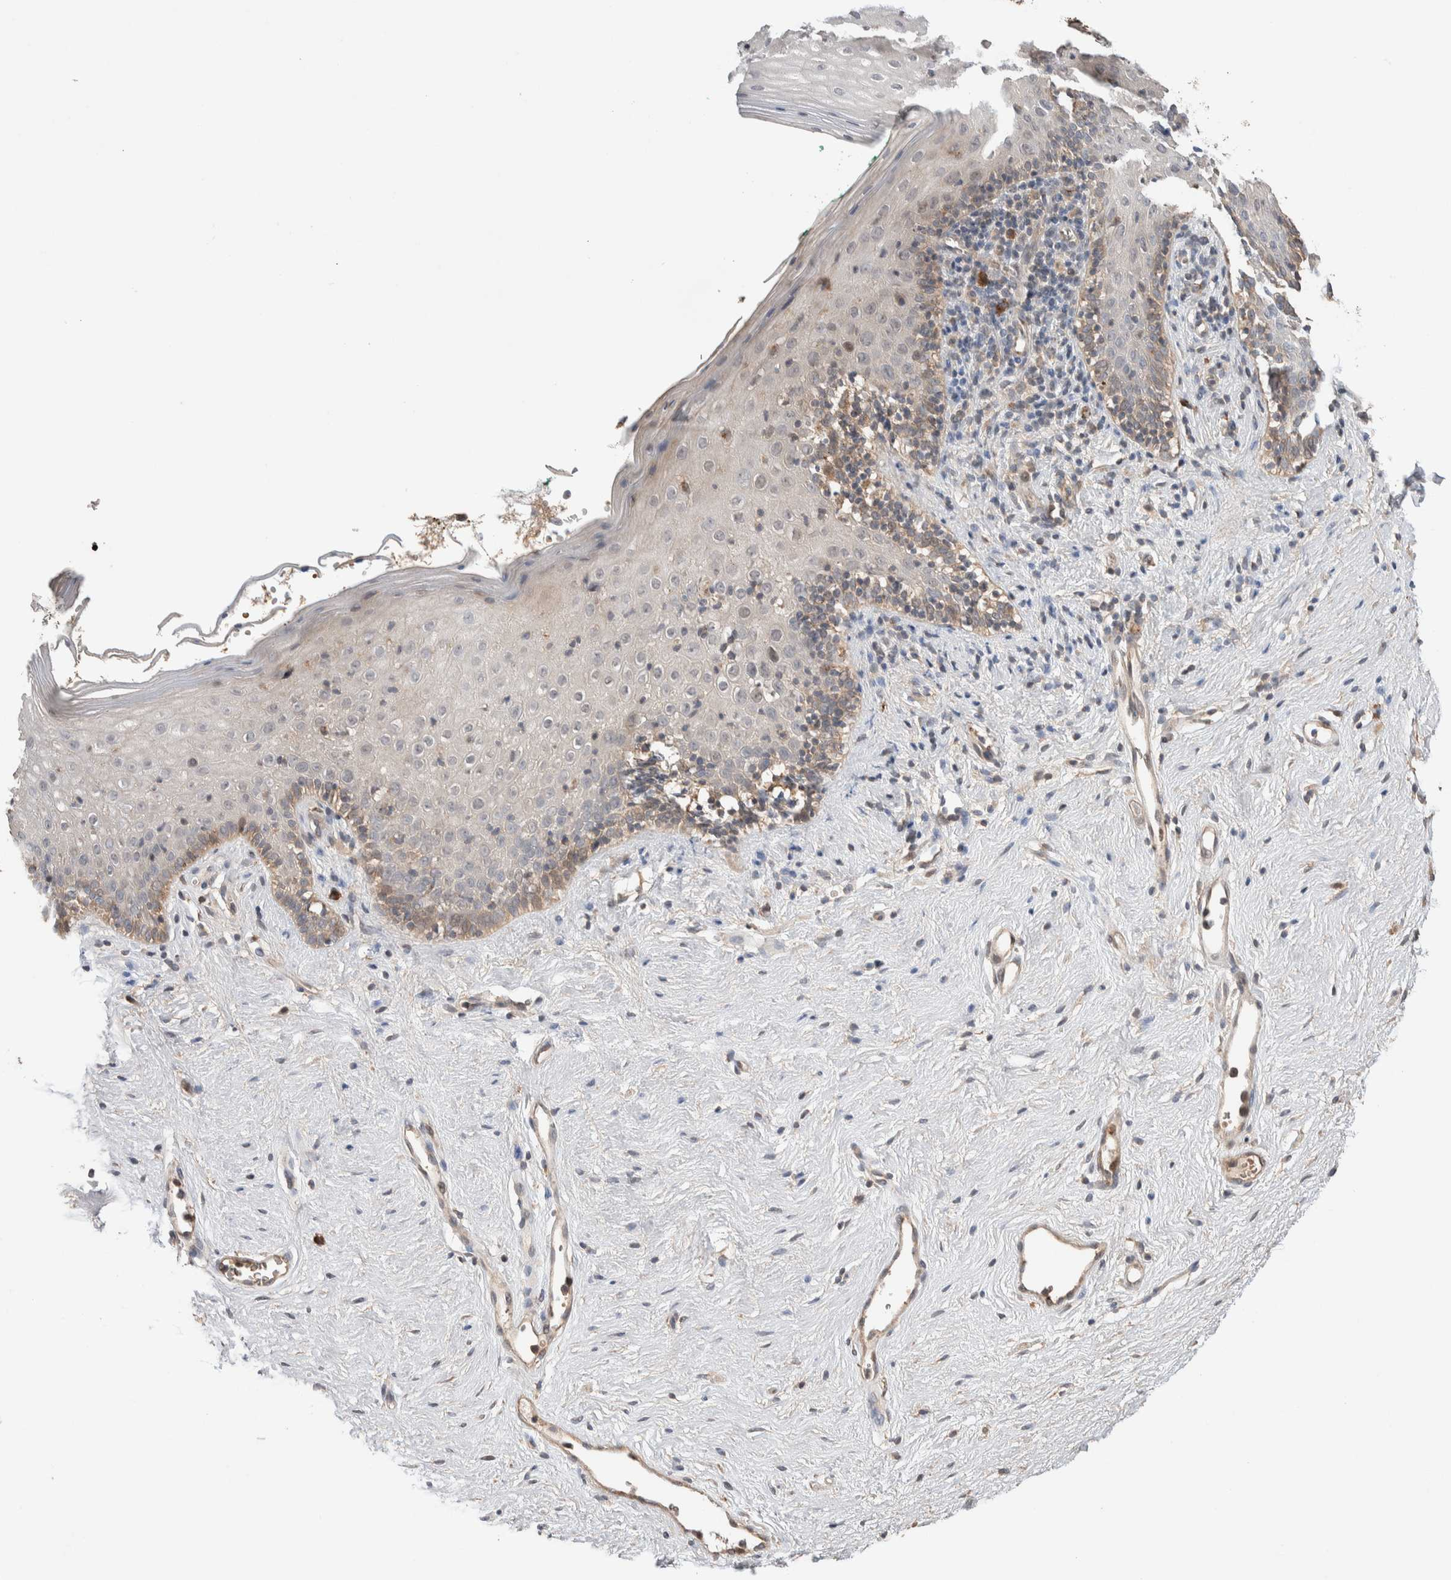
{"staining": {"intensity": "weak", "quantity": "<25%", "location": "cytoplasmic/membranous"}, "tissue": "vagina", "cell_type": "Squamous epithelial cells", "image_type": "normal", "snomed": [{"axis": "morphology", "description": "Normal tissue, NOS"}, {"axis": "topography", "description": "Vagina"}], "caption": "Immunohistochemical staining of benign human vagina exhibits no significant positivity in squamous epithelial cells. (DAB immunohistochemistry with hematoxylin counter stain).", "gene": "WDR91", "patient": {"sex": "female", "age": 44}}